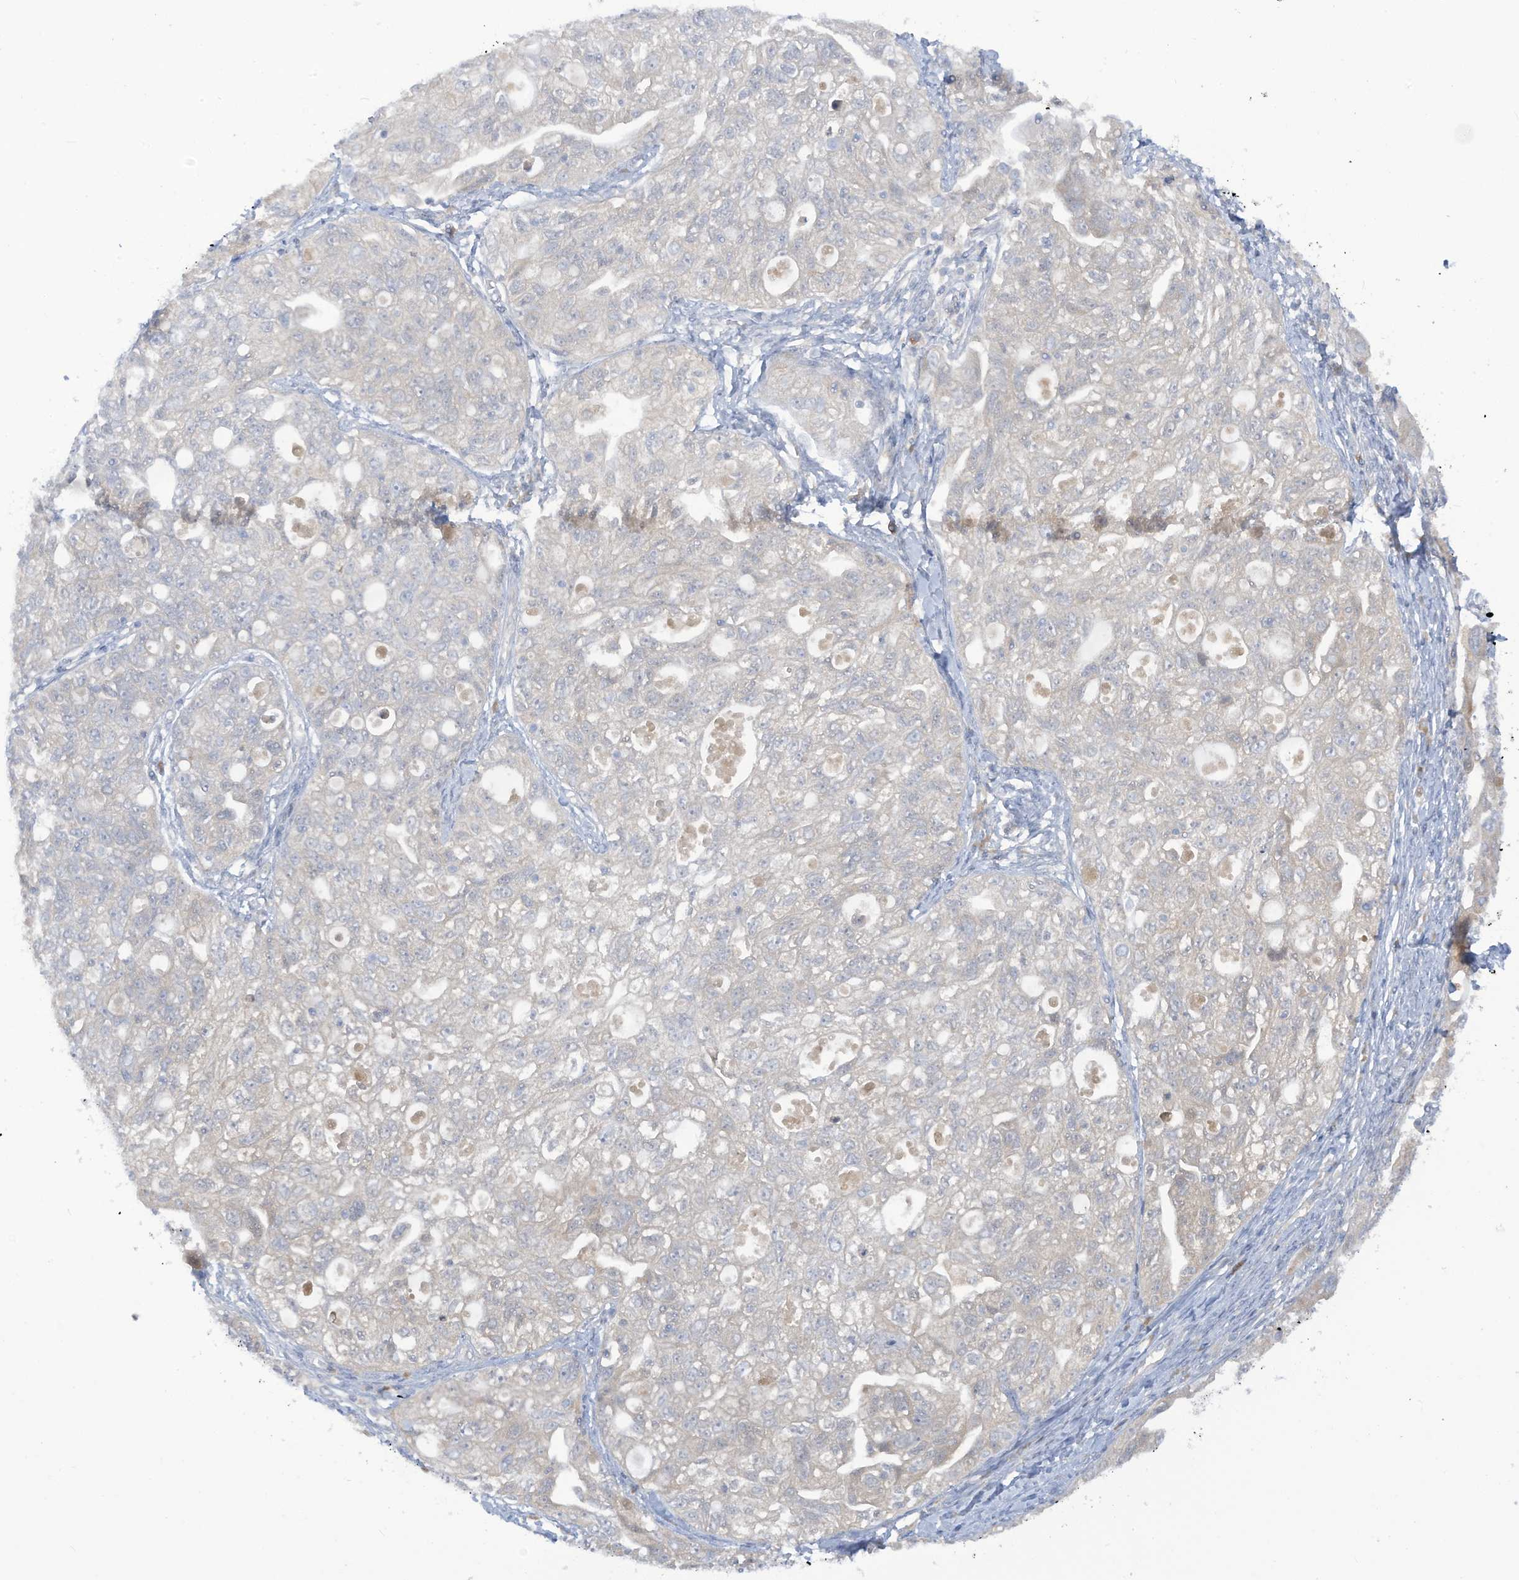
{"staining": {"intensity": "negative", "quantity": "none", "location": "none"}, "tissue": "ovarian cancer", "cell_type": "Tumor cells", "image_type": "cancer", "snomed": [{"axis": "morphology", "description": "Carcinoma, NOS"}, {"axis": "morphology", "description": "Cystadenocarcinoma, serous, NOS"}, {"axis": "topography", "description": "Ovary"}], "caption": "This is a photomicrograph of IHC staining of ovarian cancer (carcinoma), which shows no positivity in tumor cells.", "gene": "LRRN2", "patient": {"sex": "female", "age": 69}}